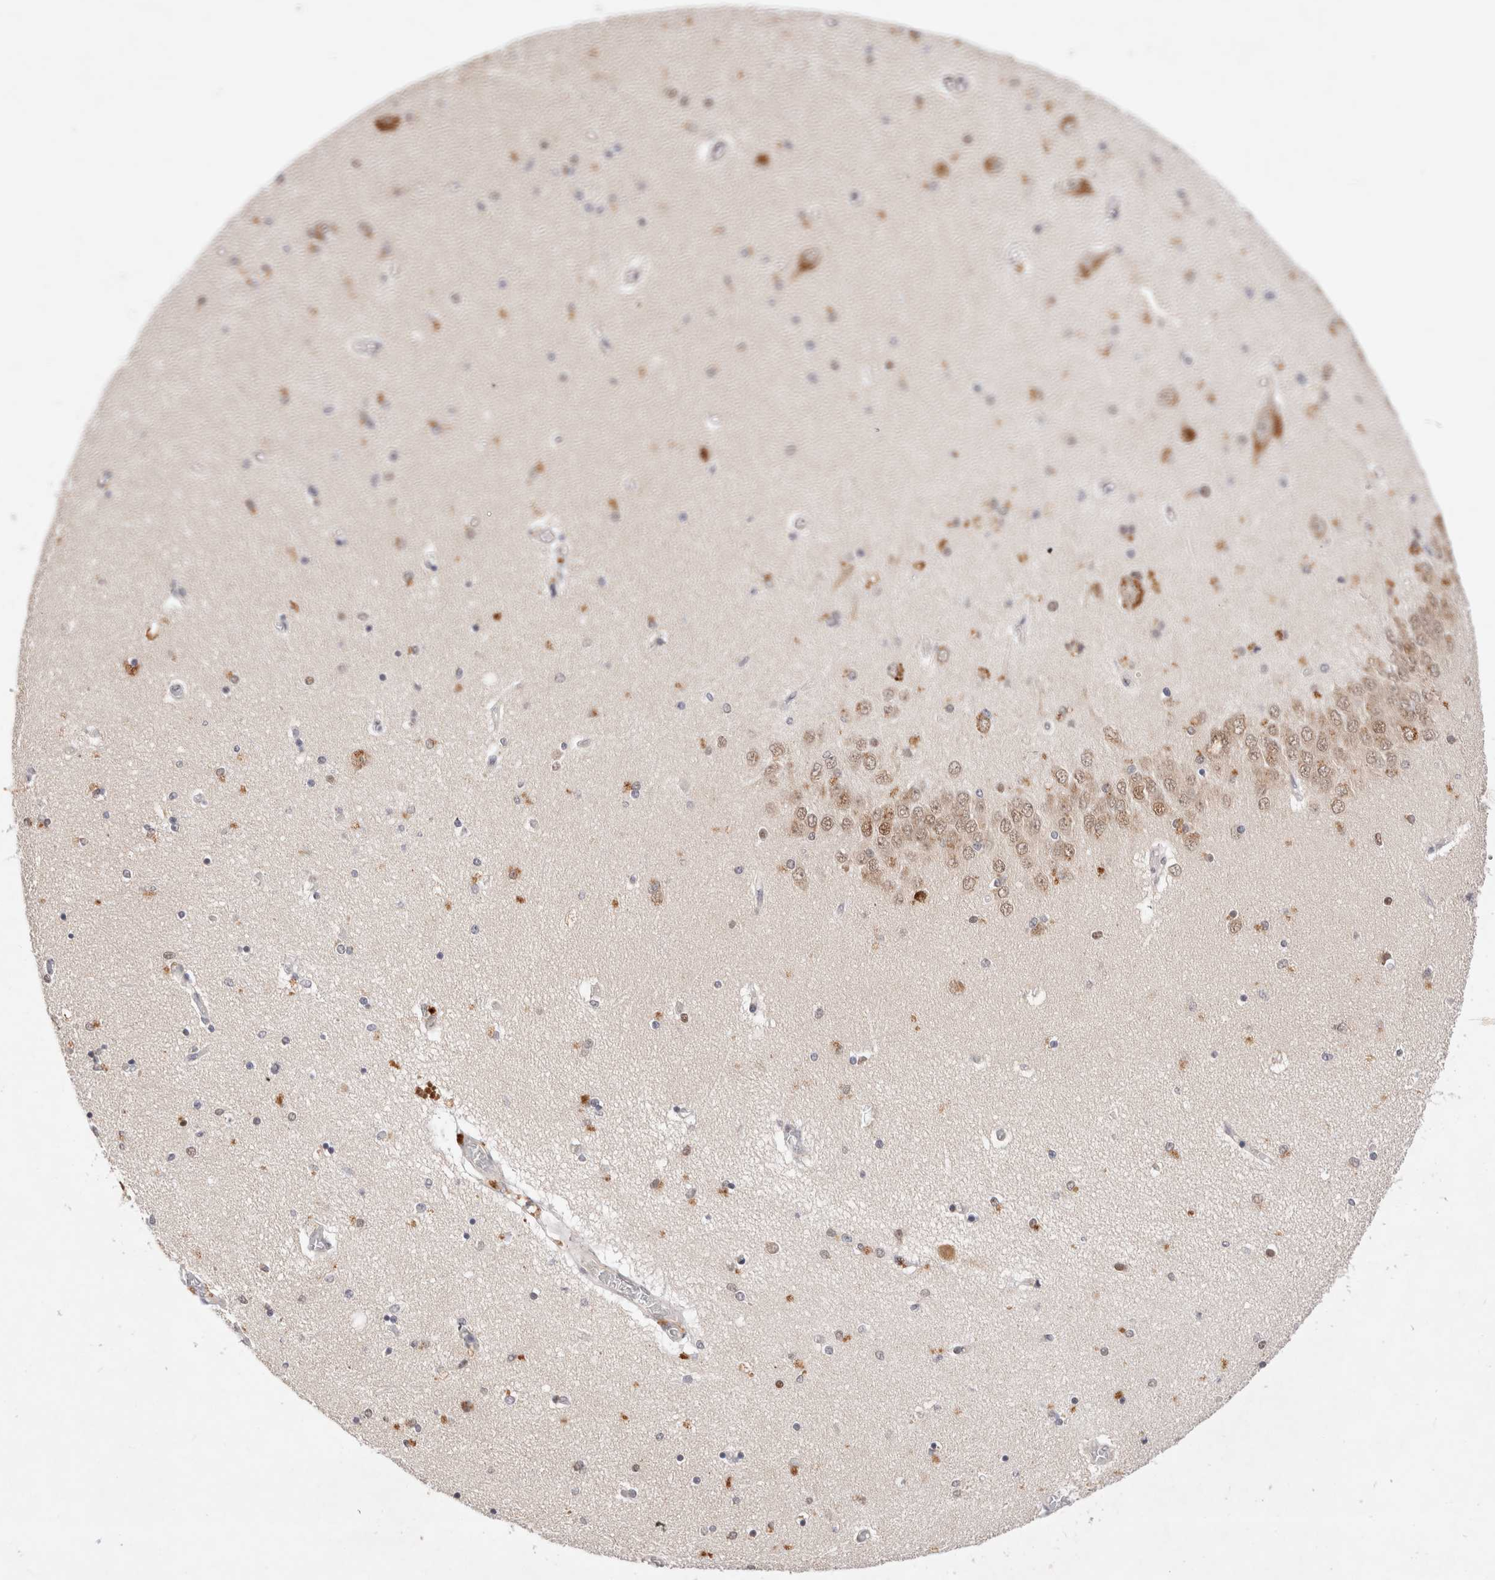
{"staining": {"intensity": "moderate", "quantity": "25%-75%", "location": "cytoplasmic/membranous"}, "tissue": "hippocampus", "cell_type": "Glial cells", "image_type": "normal", "snomed": [{"axis": "morphology", "description": "Normal tissue, NOS"}, {"axis": "topography", "description": "Hippocampus"}], "caption": "DAB immunohistochemical staining of benign hippocampus exhibits moderate cytoplasmic/membranous protein expression in about 25%-75% of glial cells. Using DAB (3,3'-diaminobenzidine) (brown) and hematoxylin (blue) stains, captured at high magnification using brightfield microscopy.", "gene": "GTF2I", "patient": {"sex": "female", "age": 54}}